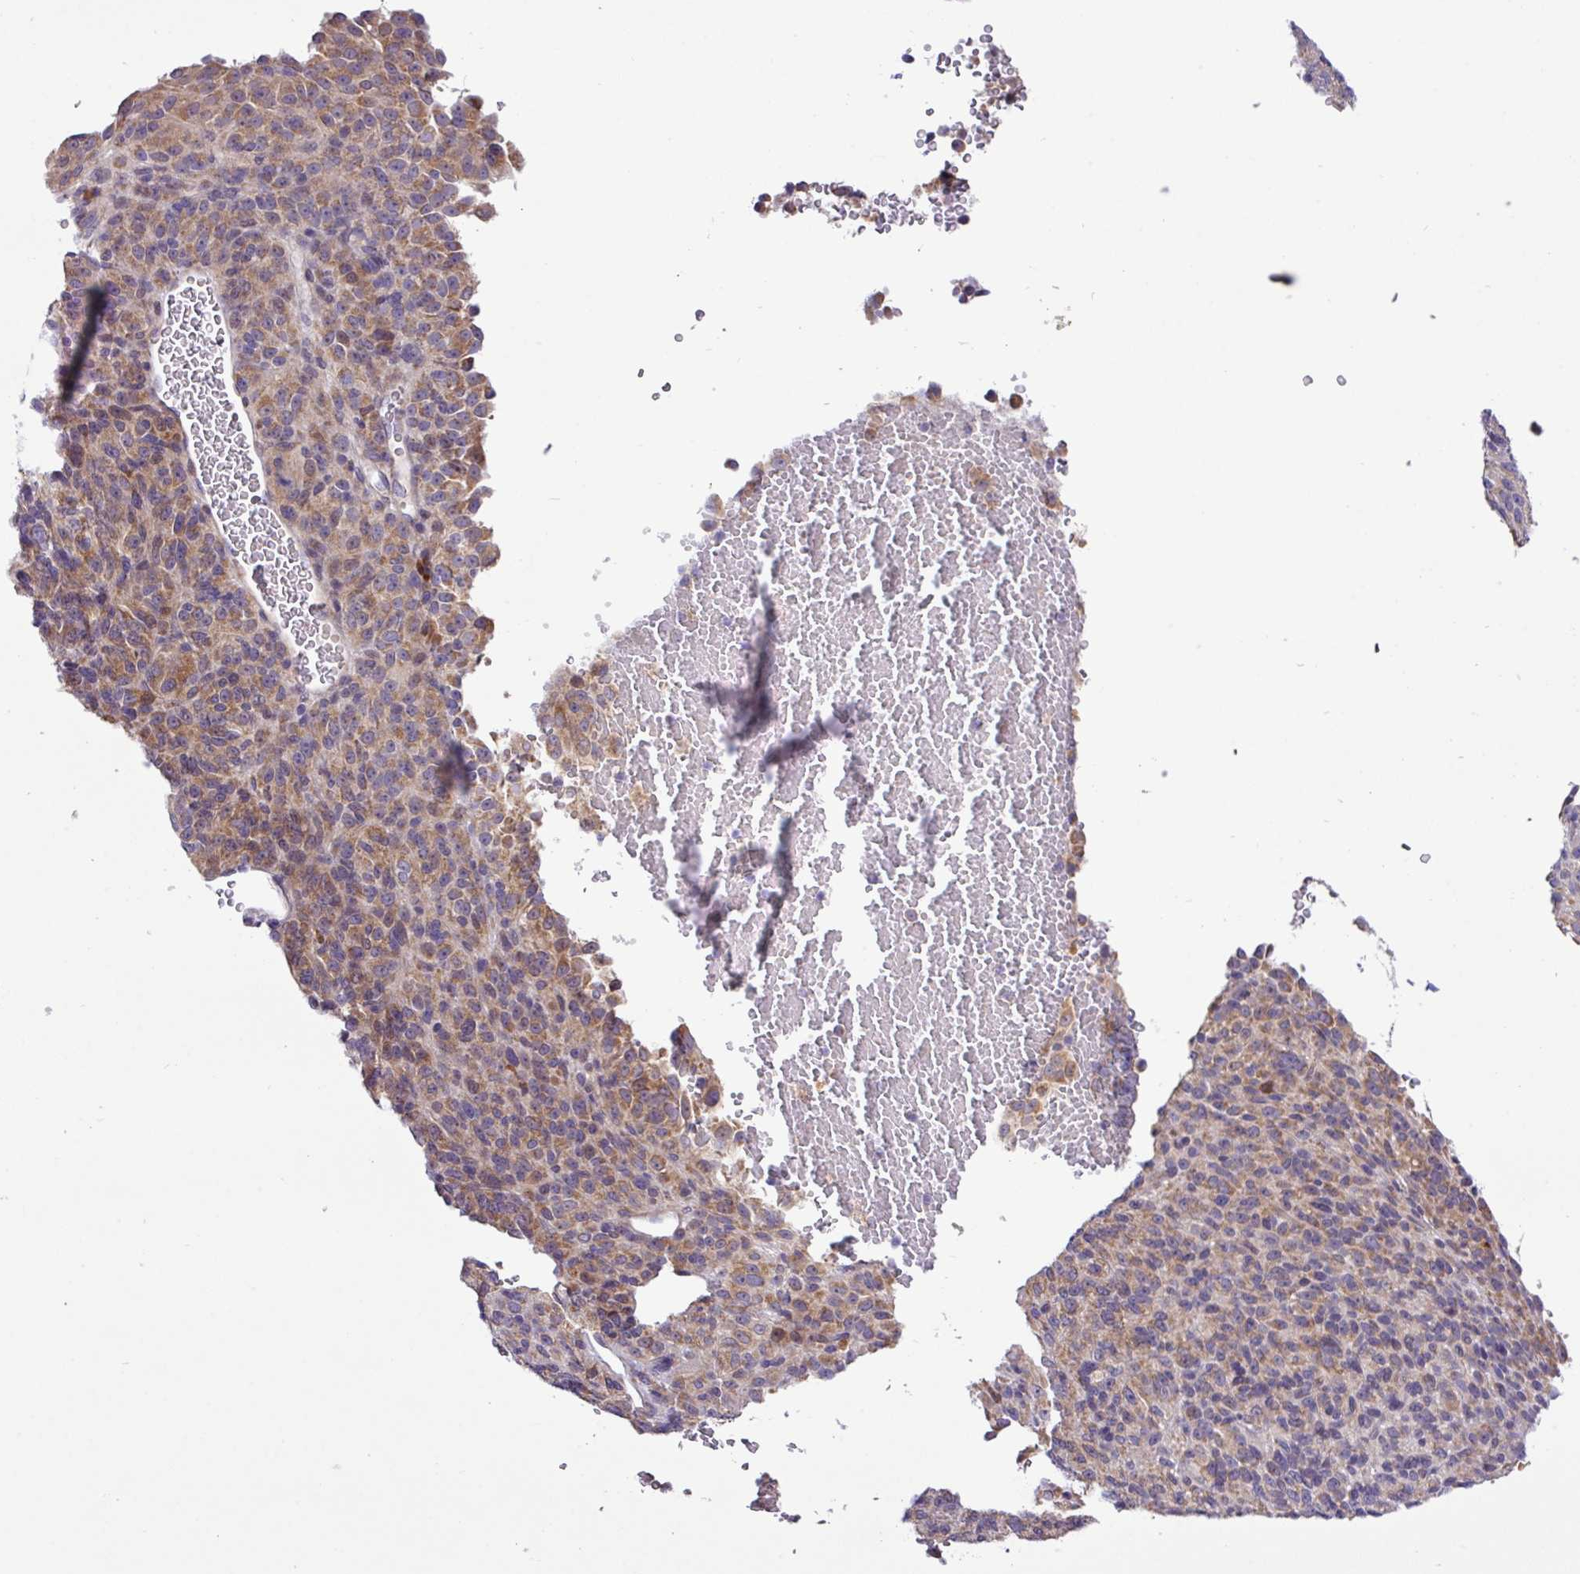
{"staining": {"intensity": "moderate", "quantity": "25%-75%", "location": "cytoplasmic/membranous"}, "tissue": "melanoma", "cell_type": "Tumor cells", "image_type": "cancer", "snomed": [{"axis": "morphology", "description": "Malignant melanoma, Metastatic site"}, {"axis": "topography", "description": "Brain"}], "caption": "Human malignant melanoma (metastatic site) stained with a brown dye shows moderate cytoplasmic/membranous positive positivity in about 25%-75% of tumor cells.", "gene": "TM2D2", "patient": {"sex": "female", "age": 56}}